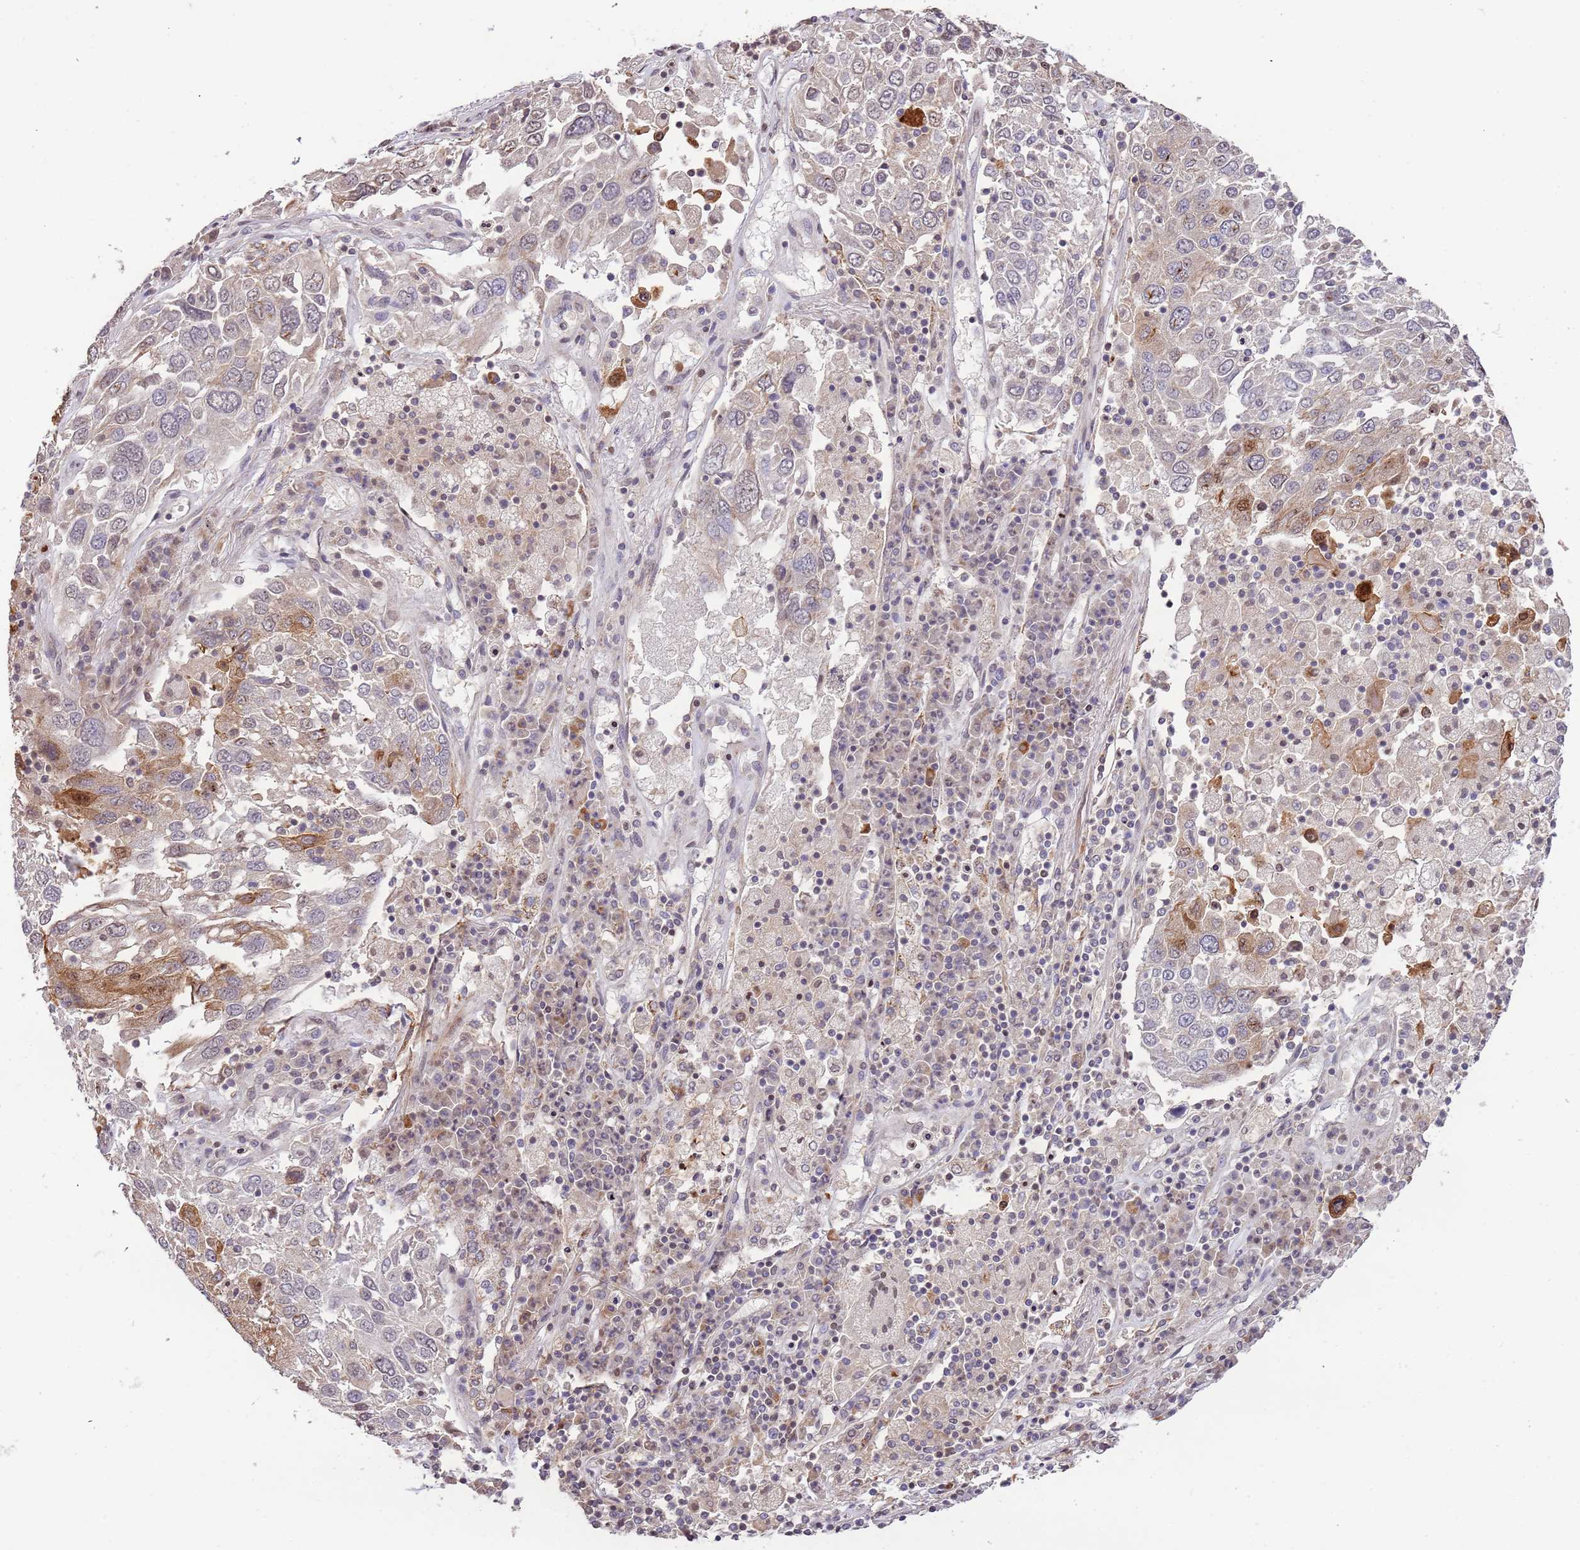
{"staining": {"intensity": "moderate", "quantity": "<25%", "location": "cytoplasmic/membranous,nuclear"}, "tissue": "lung cancer", "cell_type": "Tumor cells", "image_type": "cancer", "snomed": [{"axis": "morphology", "description": "Squamous cell carcinoma, NOS"}, {"axis": "topography", "description": "Lung"}], "caption": "Immunohistochemical staining of lung cancer displays low levels of moderate cytoplasmic/membranous and nuclear expression in approximately <25% of tumor cells. (Stains: DAB in brown, nuclei in blue, Microscopy: brightfield microscopy at high magnification).", "gene": "SLC16A4", "patient": {"sex": "male", "age": 65}}